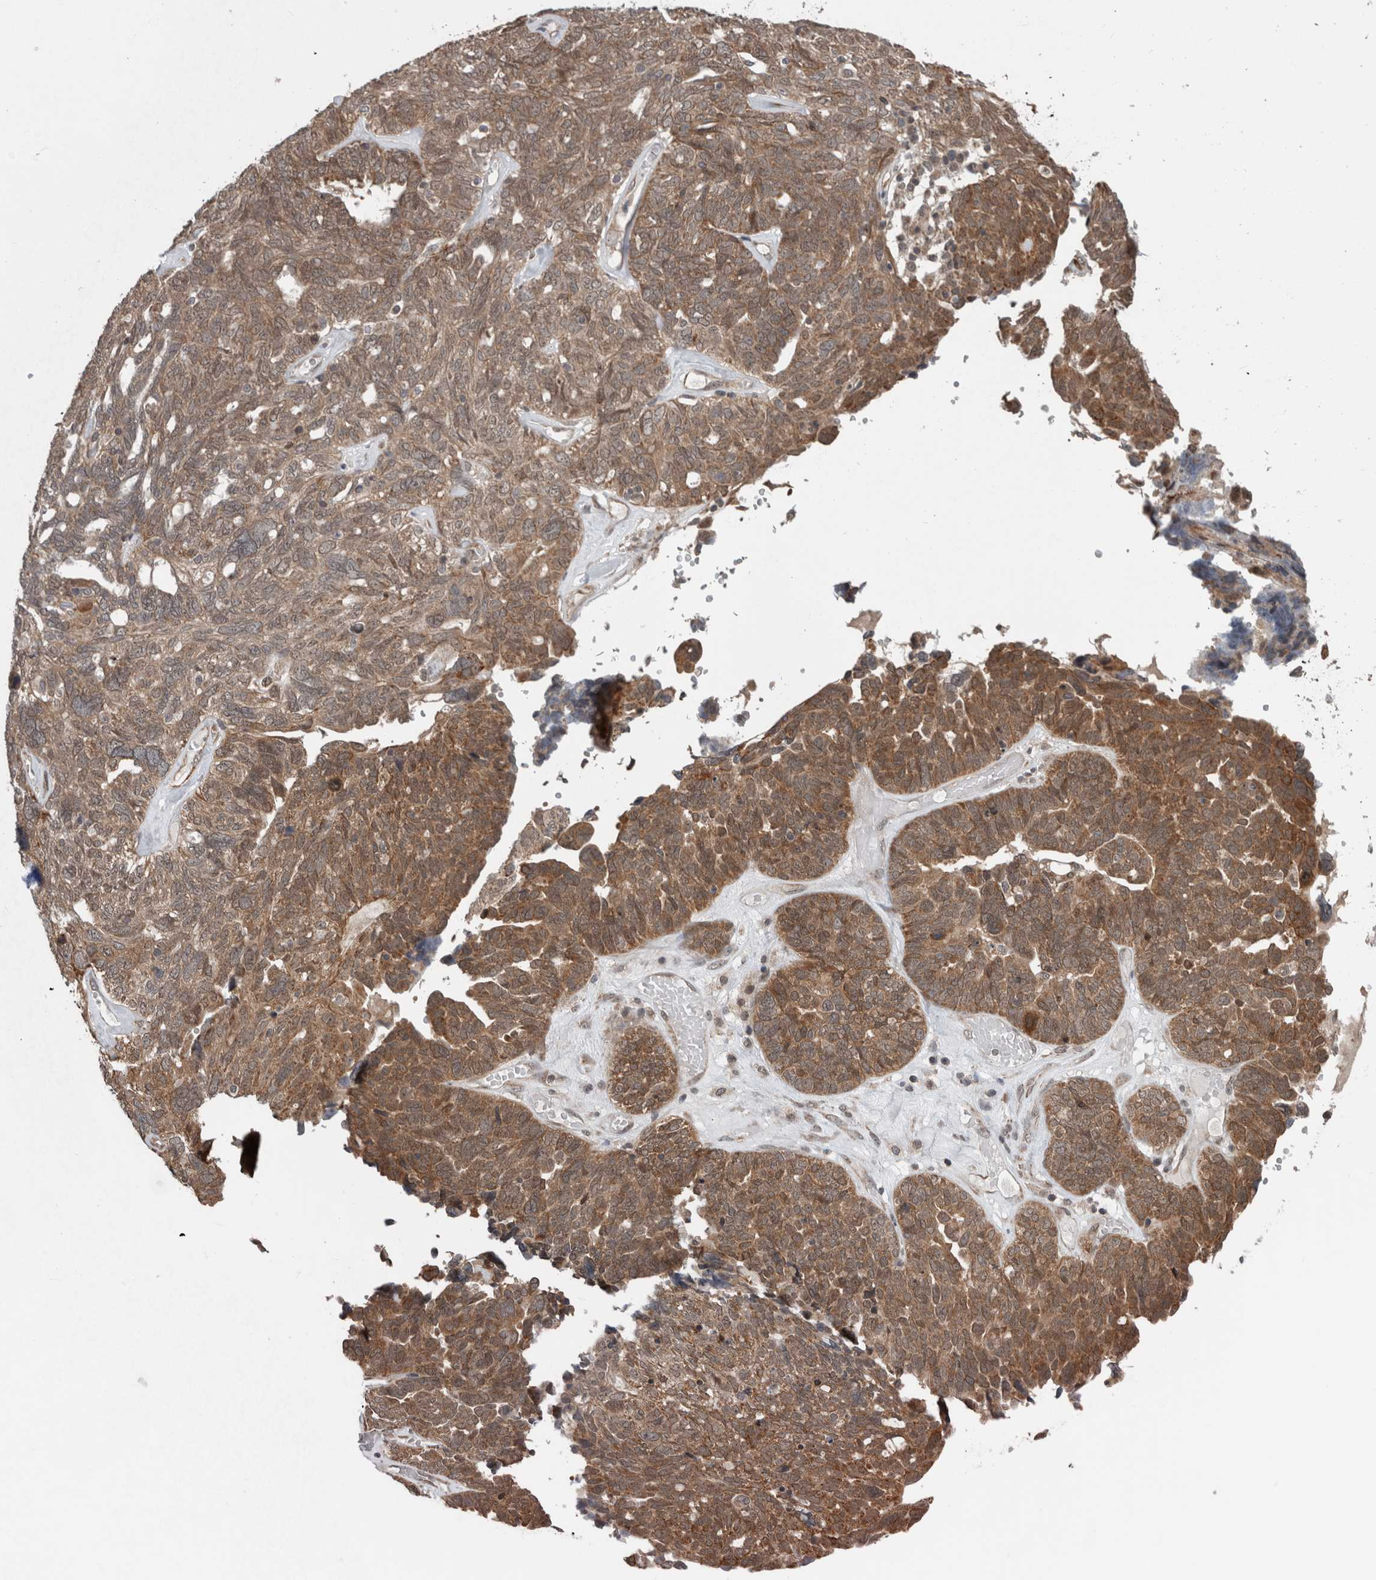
{"staining": {"intensity": "moderate", "quantity": ">75%", "location": "cytoplasmic/membranous"}, "tissue": "ovarian cancer", "cell_type": "Tumor cells", "image_type": "cancer", "snomed": [{"axis": "morphology", "description": "Cystadenocarcinoma, serous, NOS"}, {"axis": "topography", "description": "Ovary"}], "caption": "A medium amount of moderate cytoplasmic/membranous expression is identified in about >75% of tumor cells in ovarian cancer (serous cystadenocarcinoma) tissue. The staining is performed using DAB brown chromogen to label protein expression. The nuclei are counter-stained blue using hematoxylin.", "gene": "ENY2", "patient": {"sex": "female", "age": 79}}